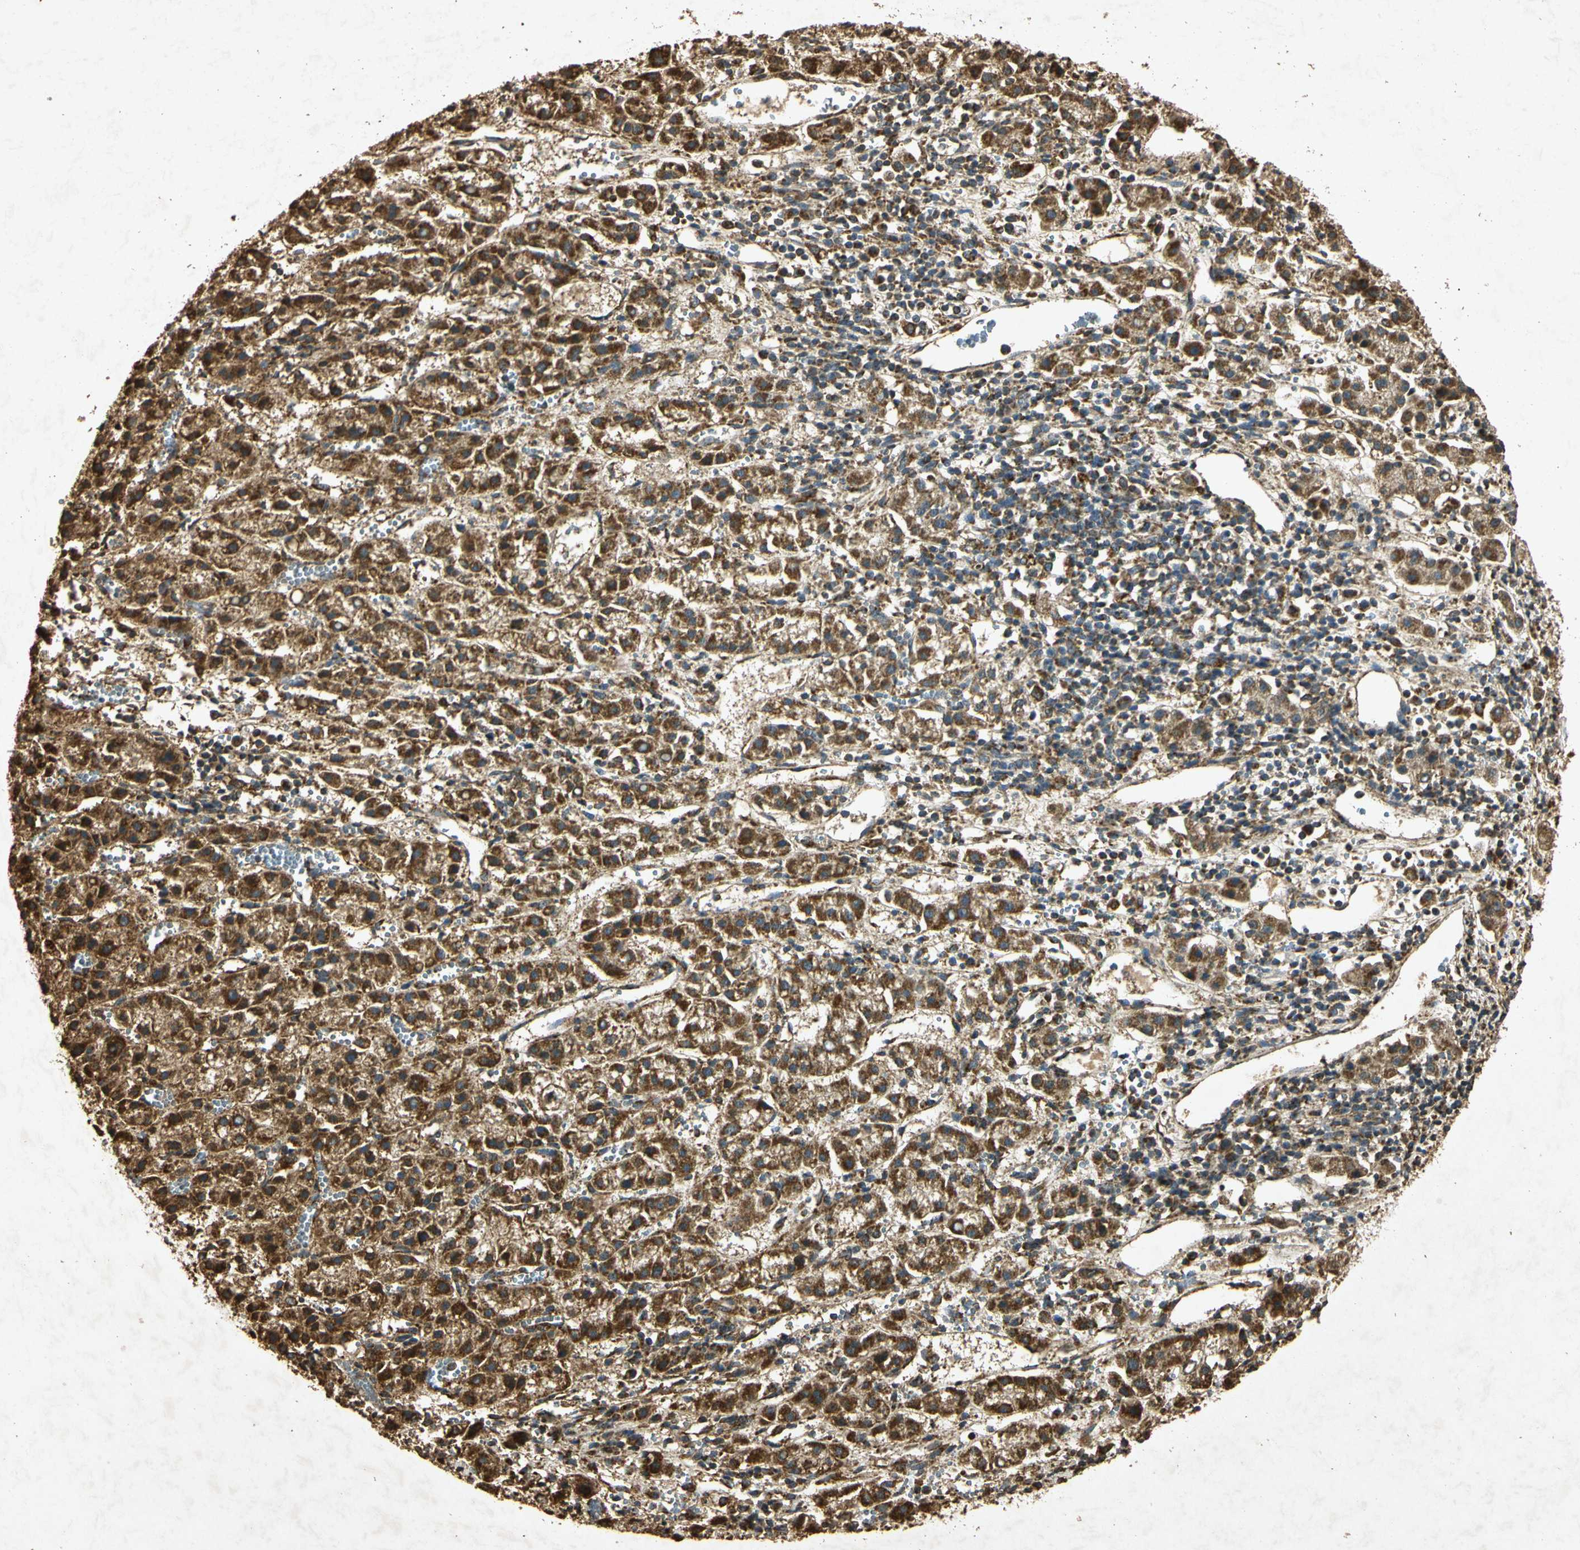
{"staining": {"intensity": "strong", "quantity": "25%-75%", "location": "cytoplasmic/membranous"}, "tissue": "liver cancer", "cell_type": "Tumor cells", "image_type": "cancer", "snomed": [{"axis": "morphology", "description": "Carcinoma, Hepatocellular, NOS"}, {"axis": "topography", "description": "Liver"}], "caption": "An image of human hepatocellular carcinoma (liver) stained for a protein demonstrates strong cytoplasmic/membranous brown staining in tumor cells.", "gene": "PRDX3", "patient": {"sex": "female", "age": 58}}